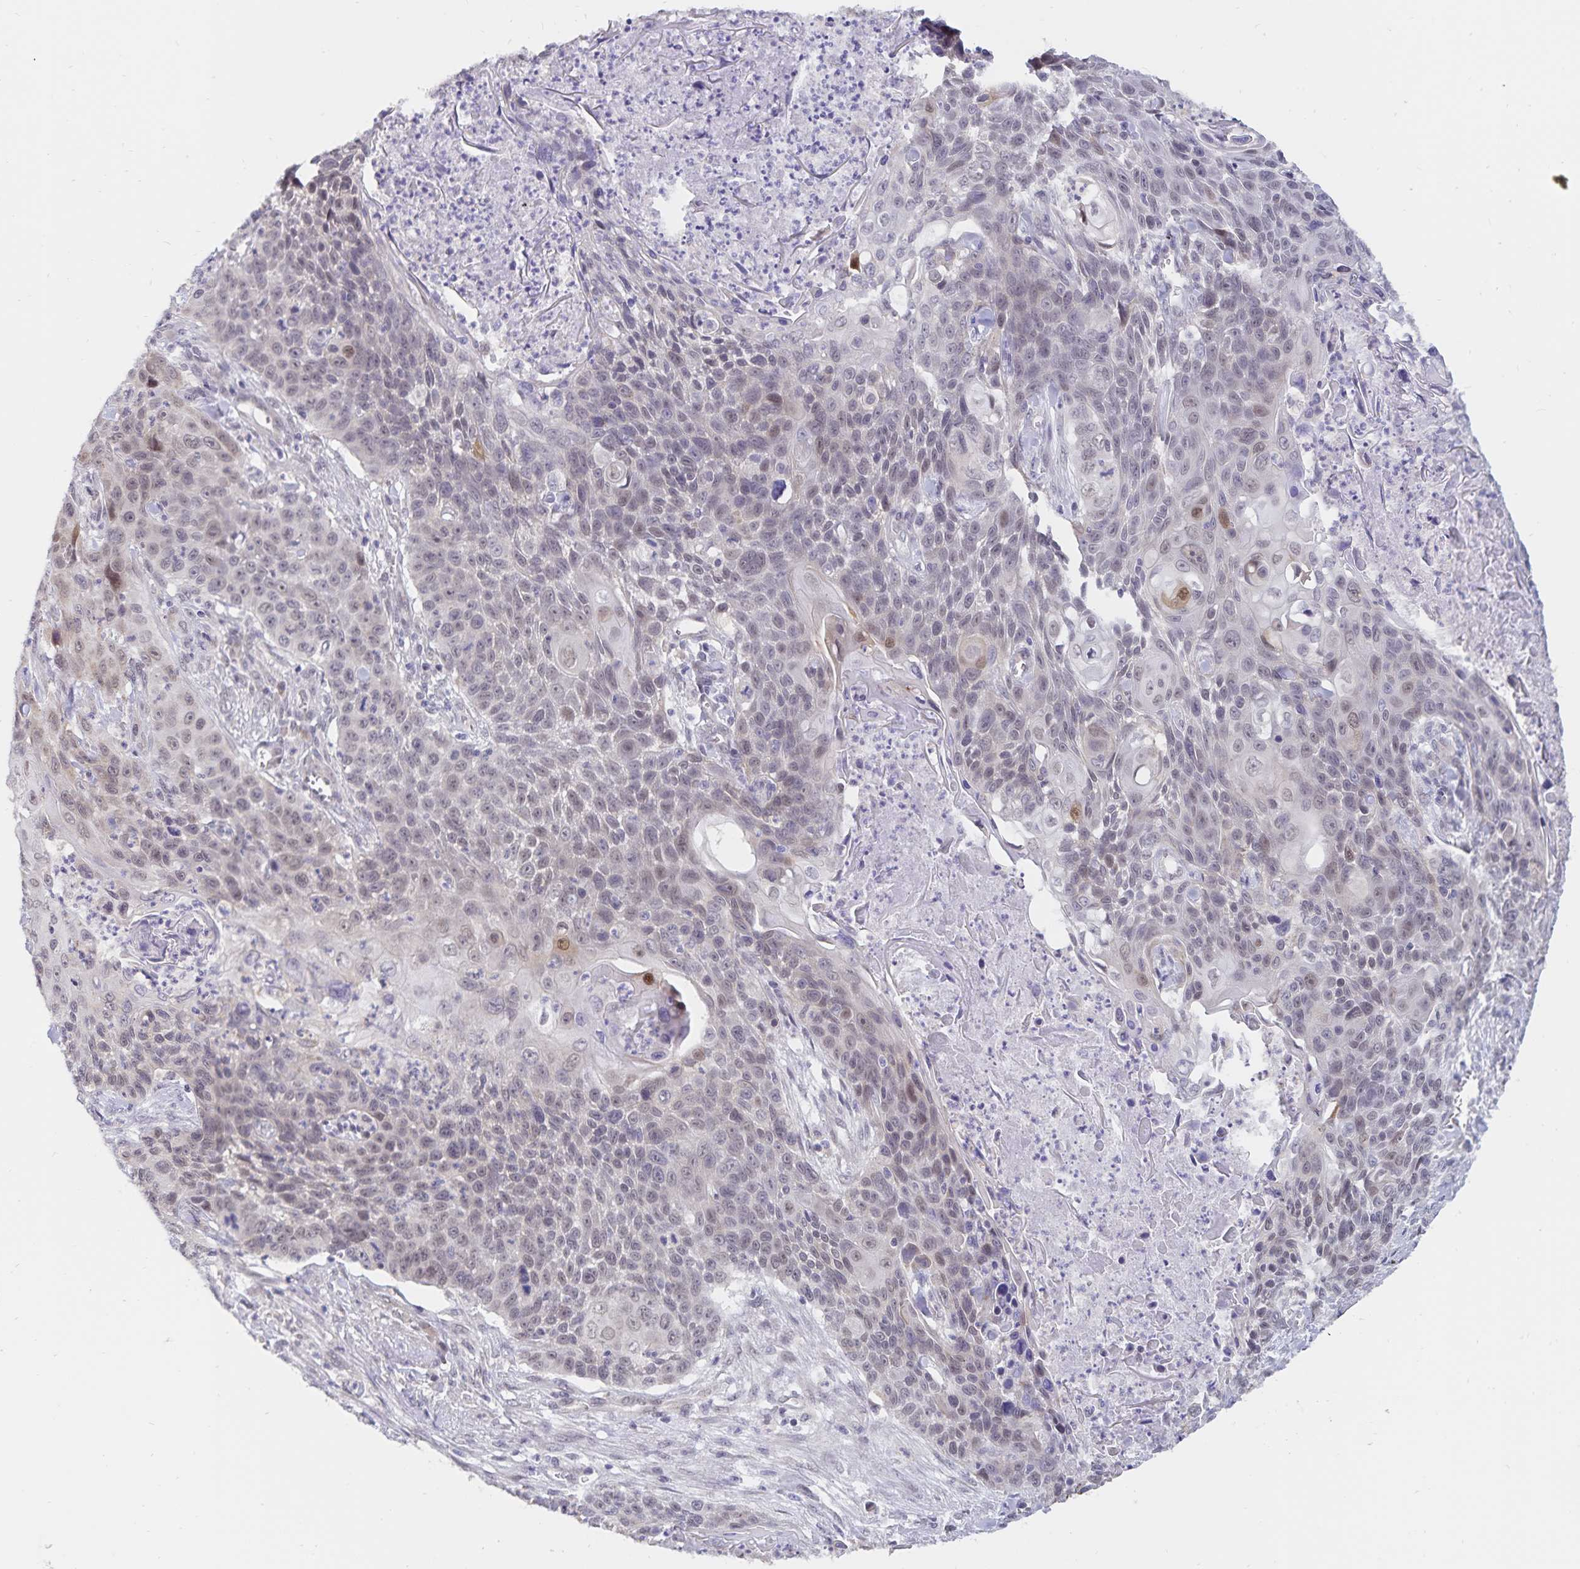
{"staining": {"intensity": "weak", "quantity": "<25%", "location": "nuclear"}, "tissue": "lung cancer", "cell_type": "Tumor cells", "image_type": "cancer", "snomed": [{"axis": "morphology", "description": "Squamous cell carcinoma, NOS"}, {"axis": "morphology", "description": "Squamous cell carcinoma, metastatic, NOS"}, {"axis": "topography", "description": "Lung"}, {"axis": "topography", "description": "Pleura, NOS"}], "caption": "DAB (3,3'-diaminobenzidine) immunohistochemical staining of human lung cancer (metastatic squamous cell carcinoma) exhibits no significant staining in tumor cells.", "gene": "ATP2A2", "patient": {"sex": "male", "age": 72}}